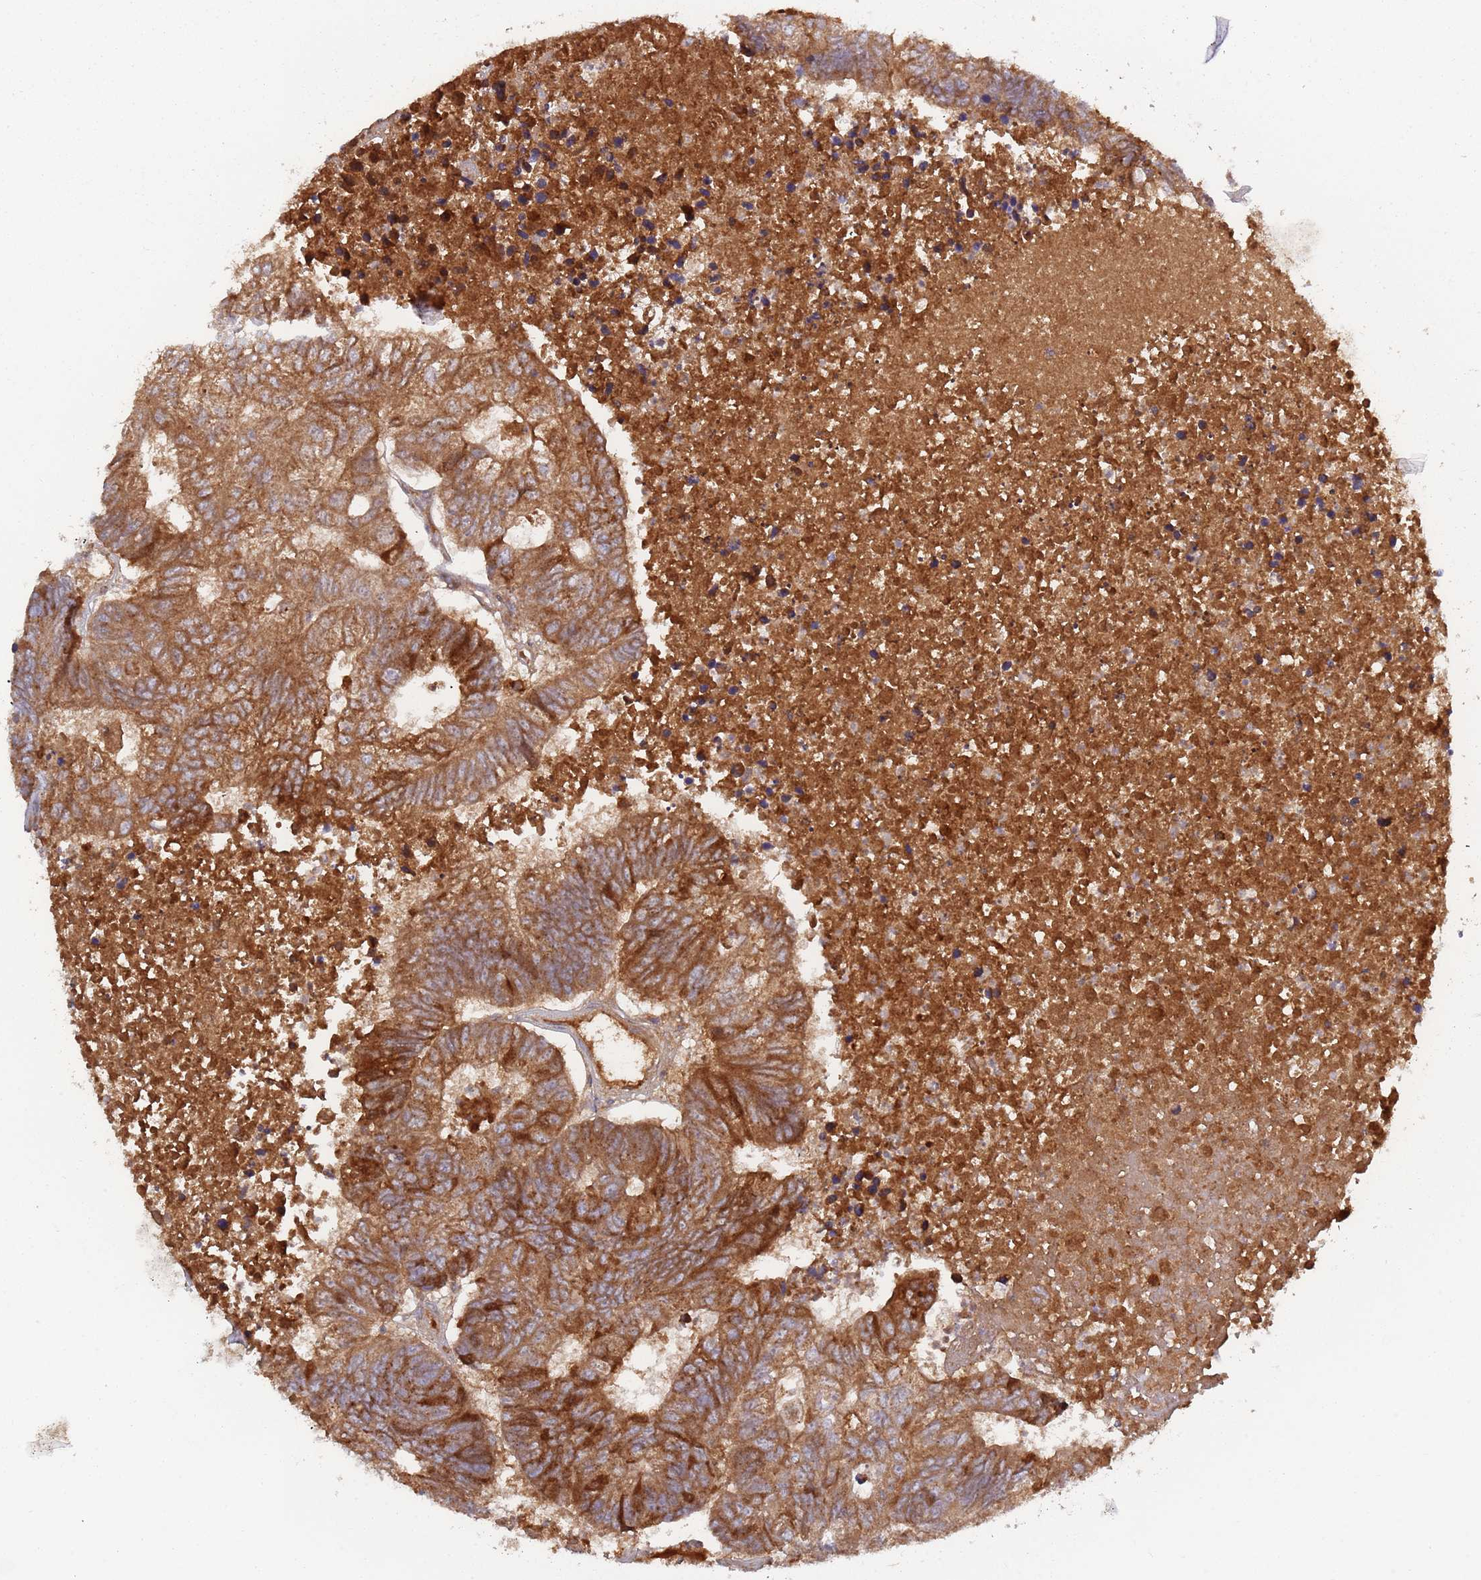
{"staining": {"intensity": "moderate", "quantity": ">75%", "location": "cytoplasmic/membranous"}, "tissue": "colorectal cancer", "cell_type": "Tumor cells", "image_type": "cancer", "snomed": [{"axis": "morphology", "description": "Adenocarcinoma, NOS"}, {"axis": "topography", "description": "Colon"}], "caption": "Human adenocarcinoma (colorectal) stained with a protein marker demonstrates moderate staining in tumor cells.", "gene": "OR5A2", "patient": {"sex": "female", "age": 48}}